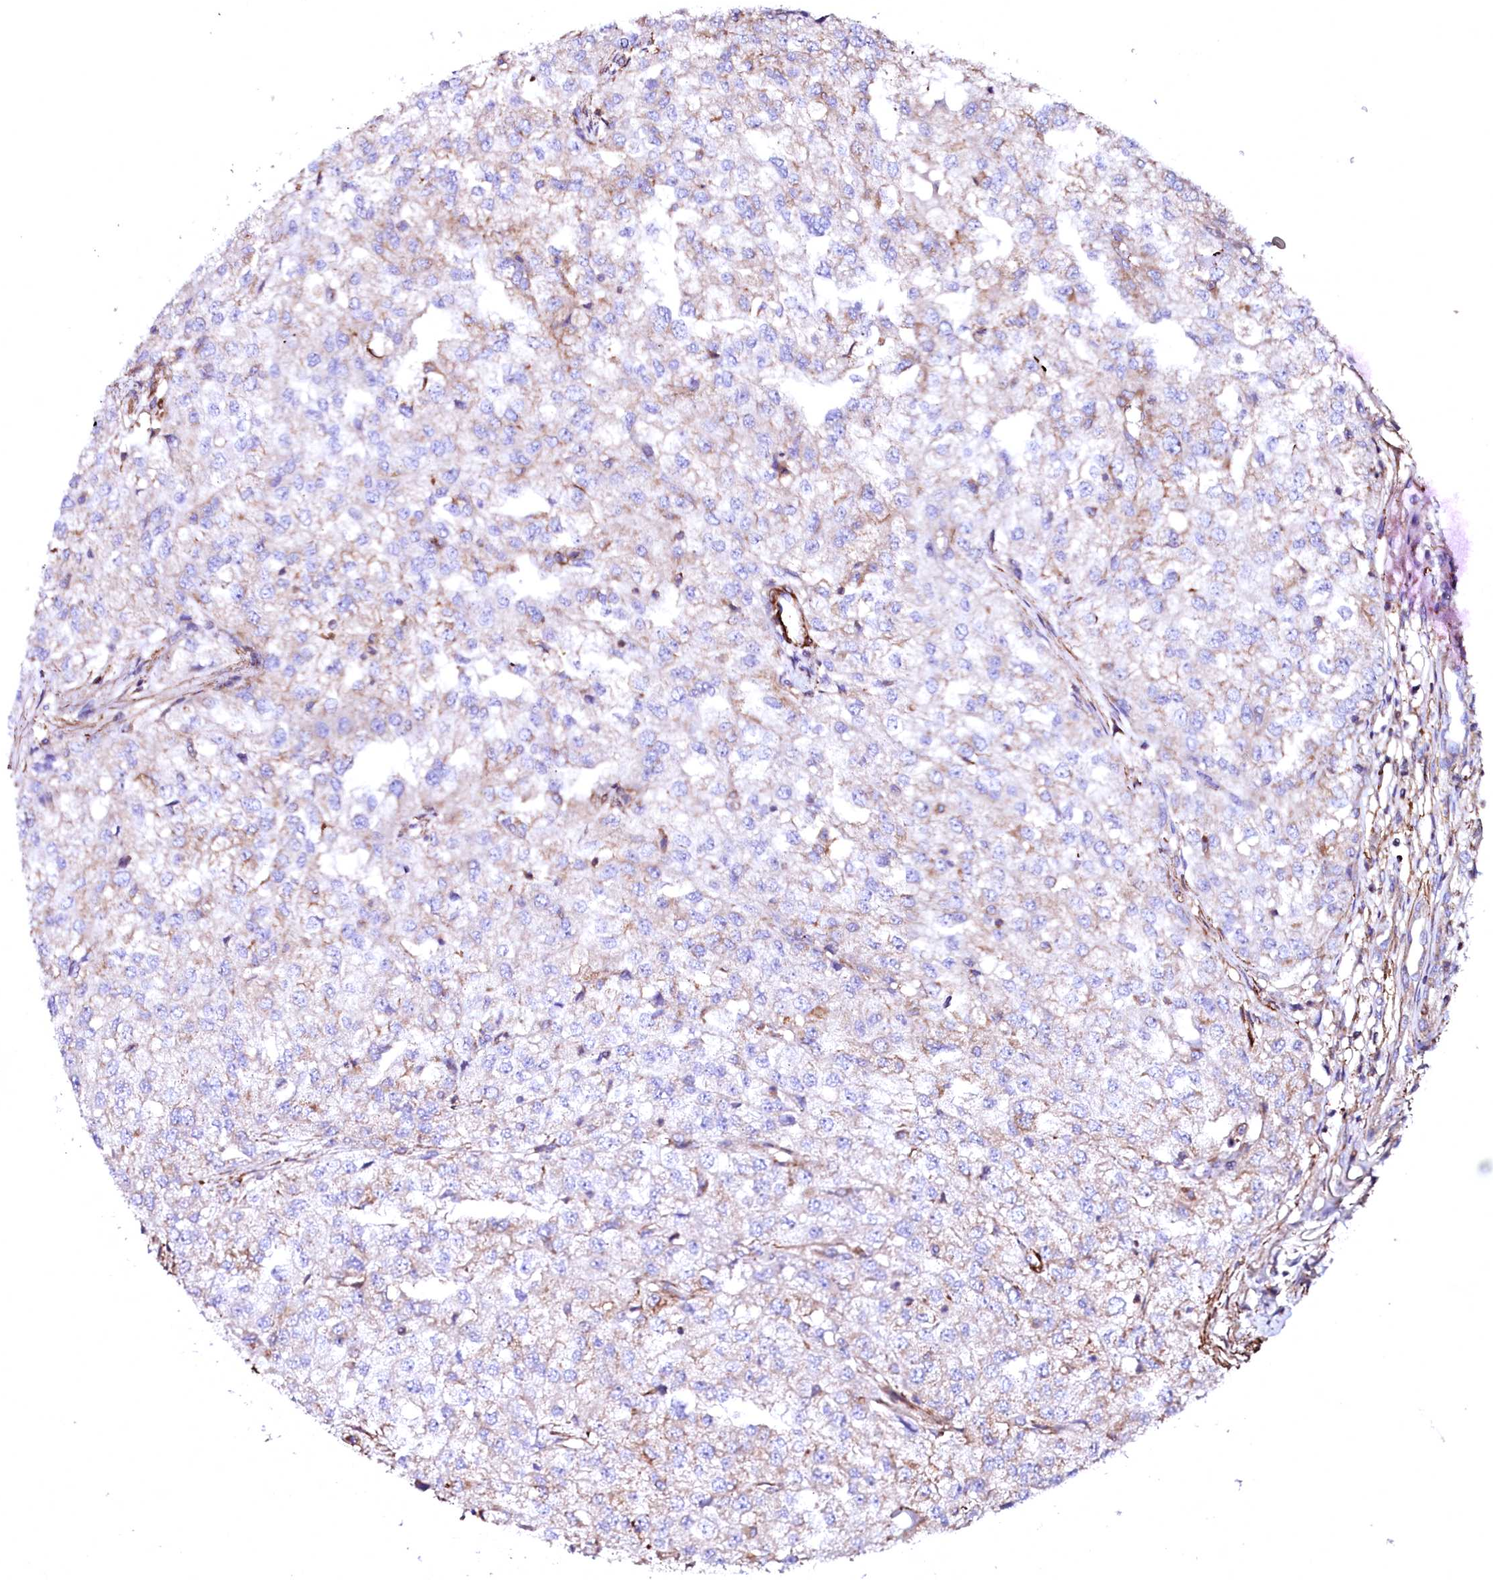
{"staining": {"intensity": "weak", "quantity": "<25%", "location": "cytoplasmic/membranous"}, "tissue": "renal cancer", "cell_type": "Tumor cells", "image_type": "cancer", "snomed": [{"axis": "morphology", "description": "Adenocarcinoma, NOS"}, {"axis": "topography", "description": "Kidney"}], "caption": "High magnification brightfield microscopy of renal cancer (adenocarcinoma) stained with DAB (3,3'-diaminobenzidine) (brown) and counterstained with hematoxylin (blue): tumor cells show no significant positivity.", "gene": "GPR176", "patient": {"sex": "female", "age": 54}}